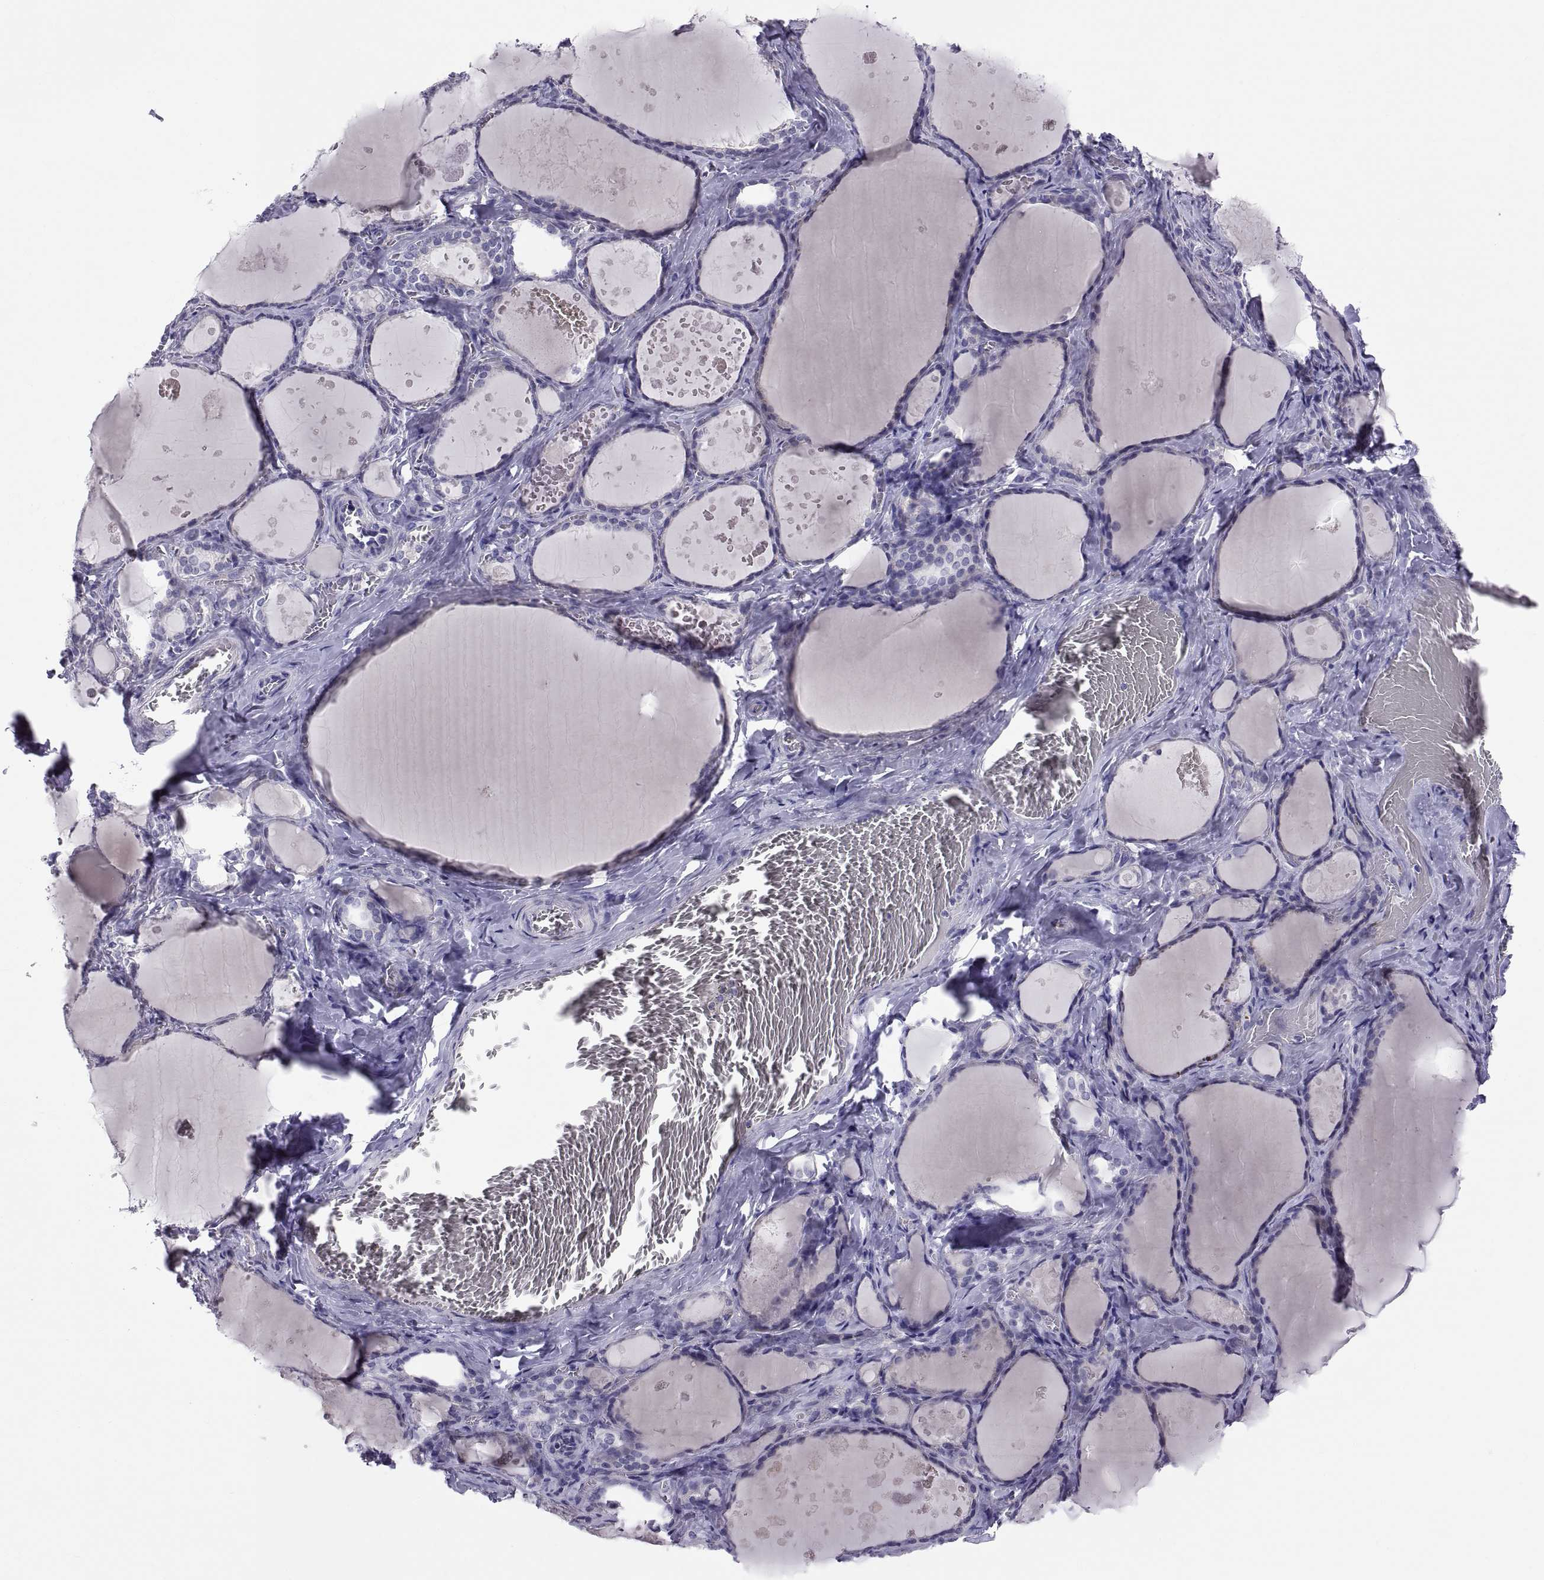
{"staining": {"intensity": "negative", "quantity": "none", "location": "none"}, "tissue": "thyroid gland", "cell_type": "Glandular cells", "image_type": "normal", "snomed": [{"axis": "morphology", "description": "Normal tissue, NOS"}, {"axis": "topography", "description": "Thyroid gland"}], "caption": "Immunohistochemistry histopathology image of normal thyroid gland: human thyroid gland stained with DAB (3,3'-diaminobenzidine) shows no significant protein staining in glandular cells.", "gene": "RNASE12", "patient": {"sex": "female", "age": 56}}